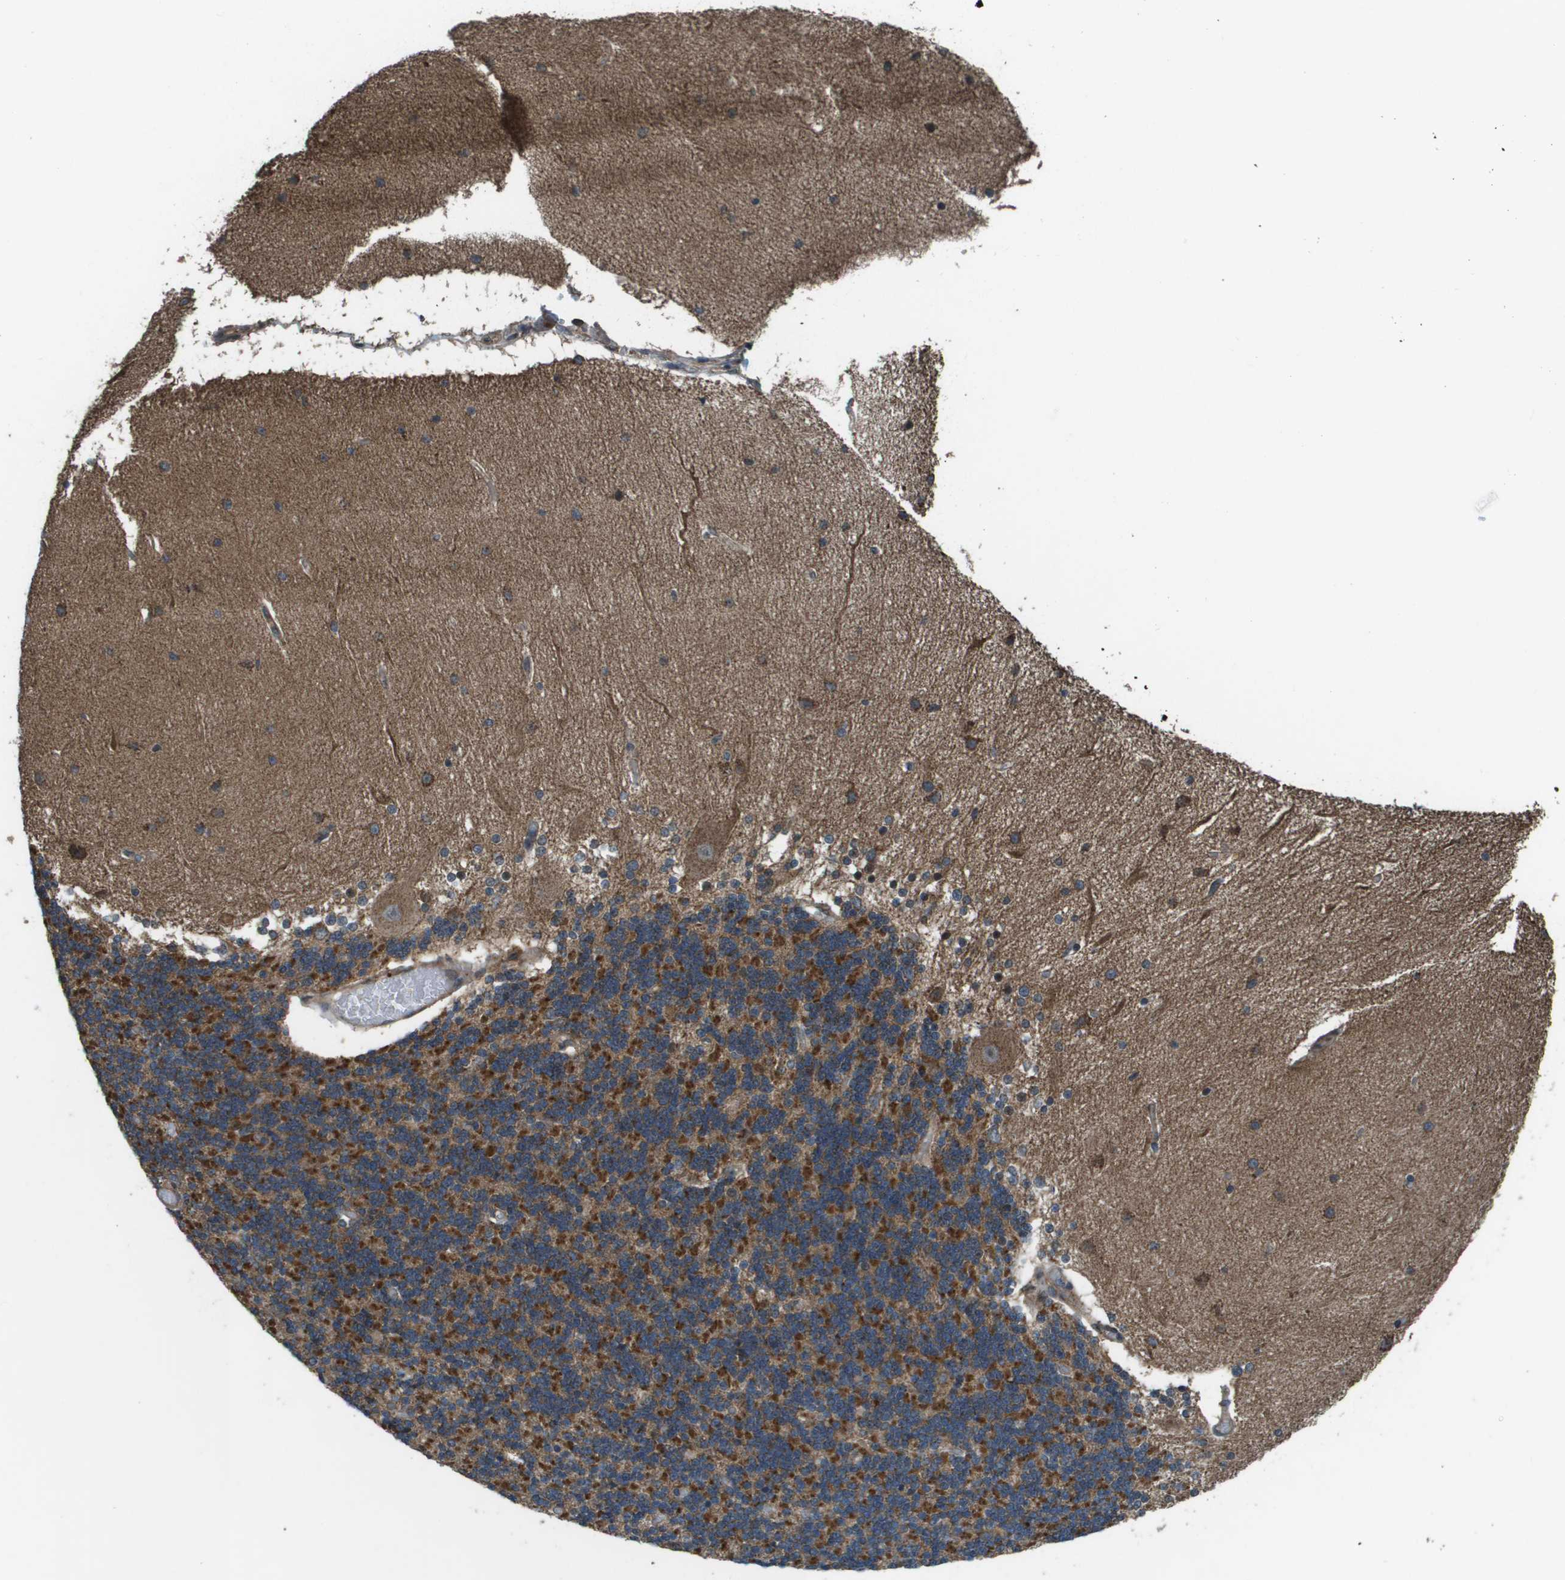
{"staining": {"intensity": "strong", "quantity": "25%-75%", "location": "cytoplasmic/membranous"}, "tissue": "cerebellum", "cell_type": "Cells in granular layer", "image_type": "normal", "snomed": [{"axis": "morphology", "description": "Normal tissue, NOS"}, {"axis": "topography", "description": "Cerebellum"}], "caption": "Unremarkable cerebellum demonstrates strong cytoplasmic/membranous positivity in about 25%-75% of cells in granular layer, visualized by immunohistochemistry.", "gene": "PLPBP", "patient": {"sex": "female", "age": 54}}